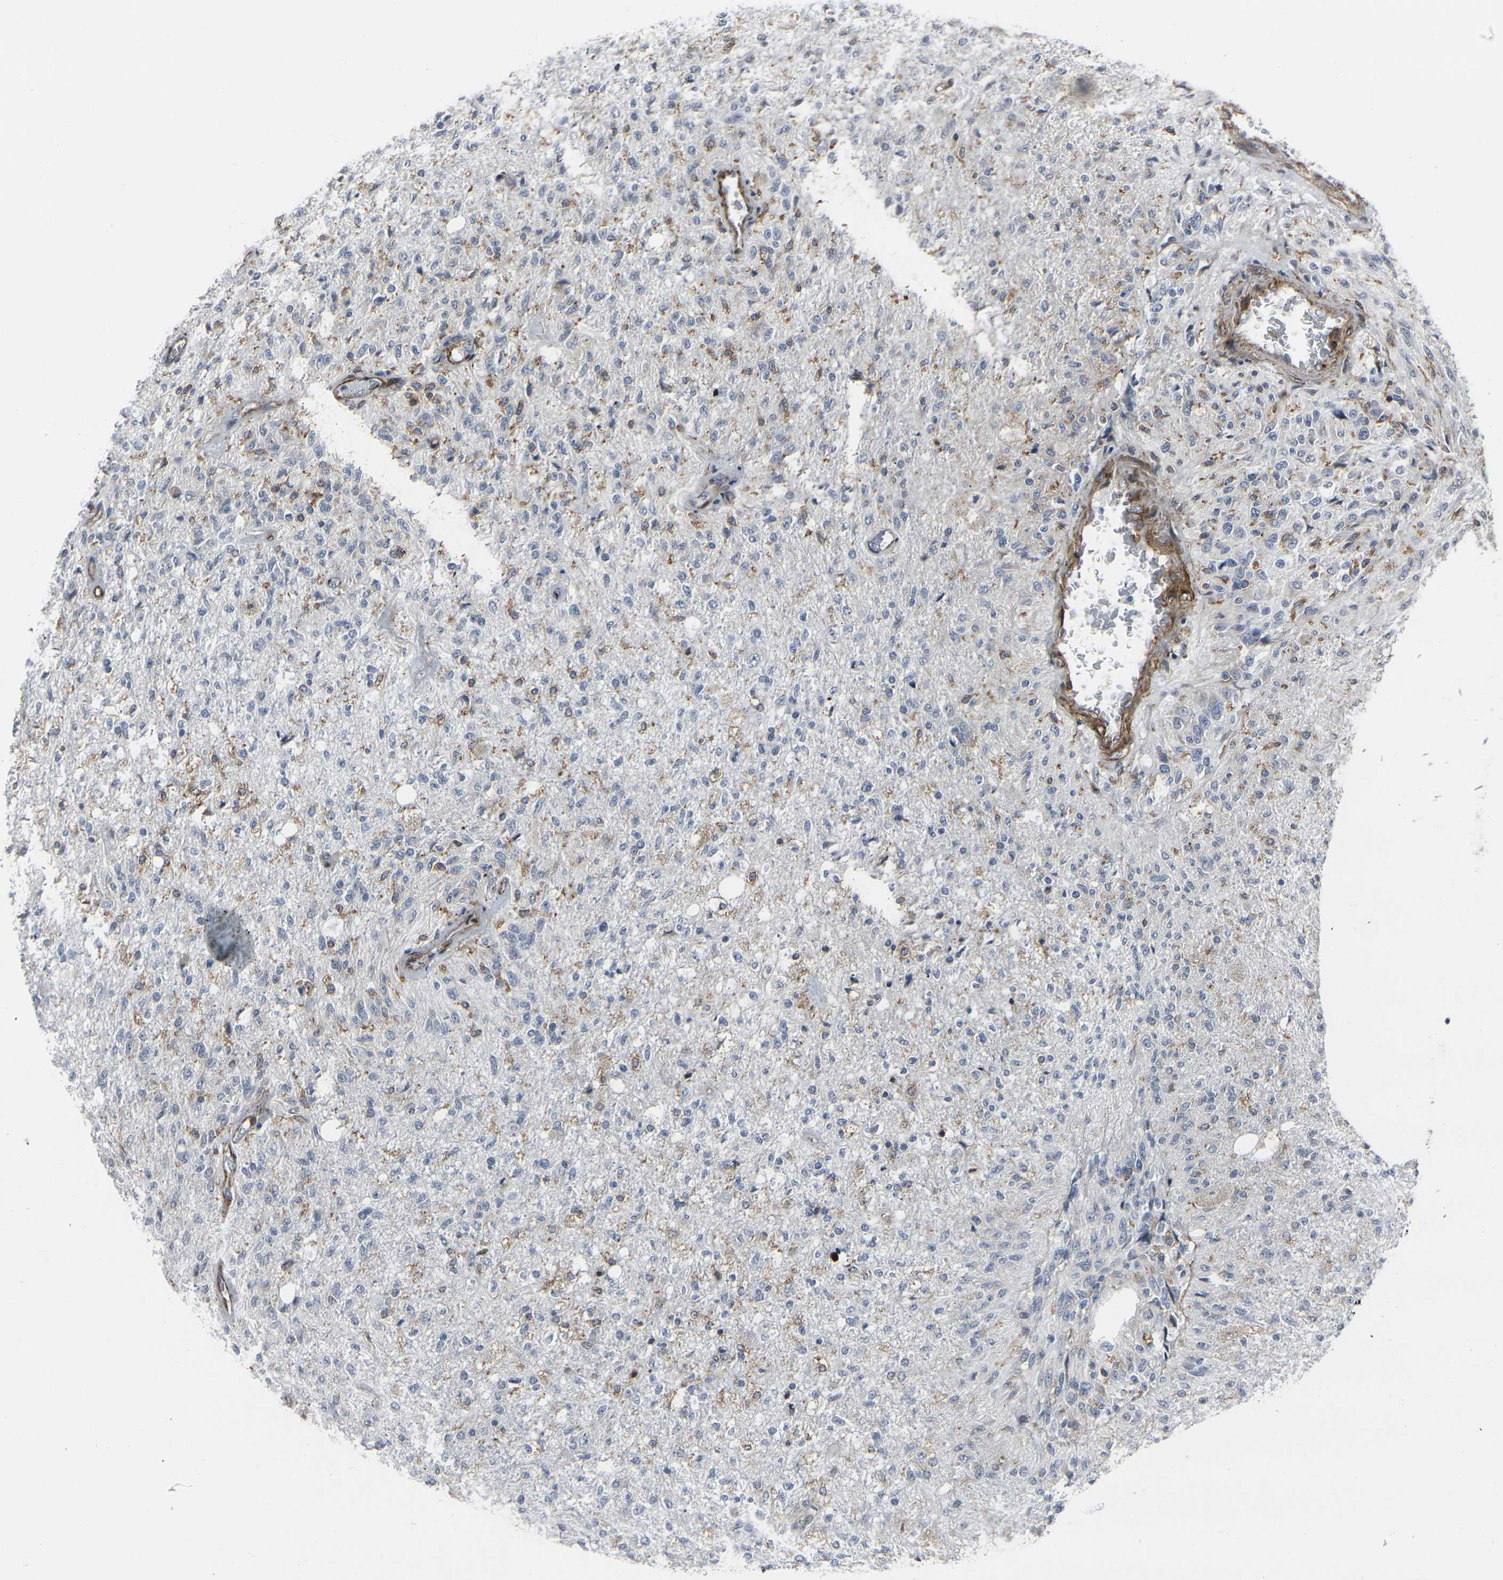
{"staining": {"intensity": "weak", "quantity": "25%-75%", "location": "cytoplasmic/membranous"}, "tissue": "glioma", "cell_type": "Tumor cells", "image_type": "cancer", "snomed": [{"axis": "morphology", "description": "Normal tissue, NOS"}, {"axis": "morphology", "description": "Glioma, malignant, High grade"}, {"axis": "topography", "description": "Cerebral cortex"}], "caption": "Immunohistochemistry (IHC) (DAB) staining of human malignant high-grade glioma exhibits weak cytoplasmic/membranous protein expression in approximately 25%-75% of tumor cells.", "gene": "MYOF", "patient": {"sex": "male", "age": 77}}